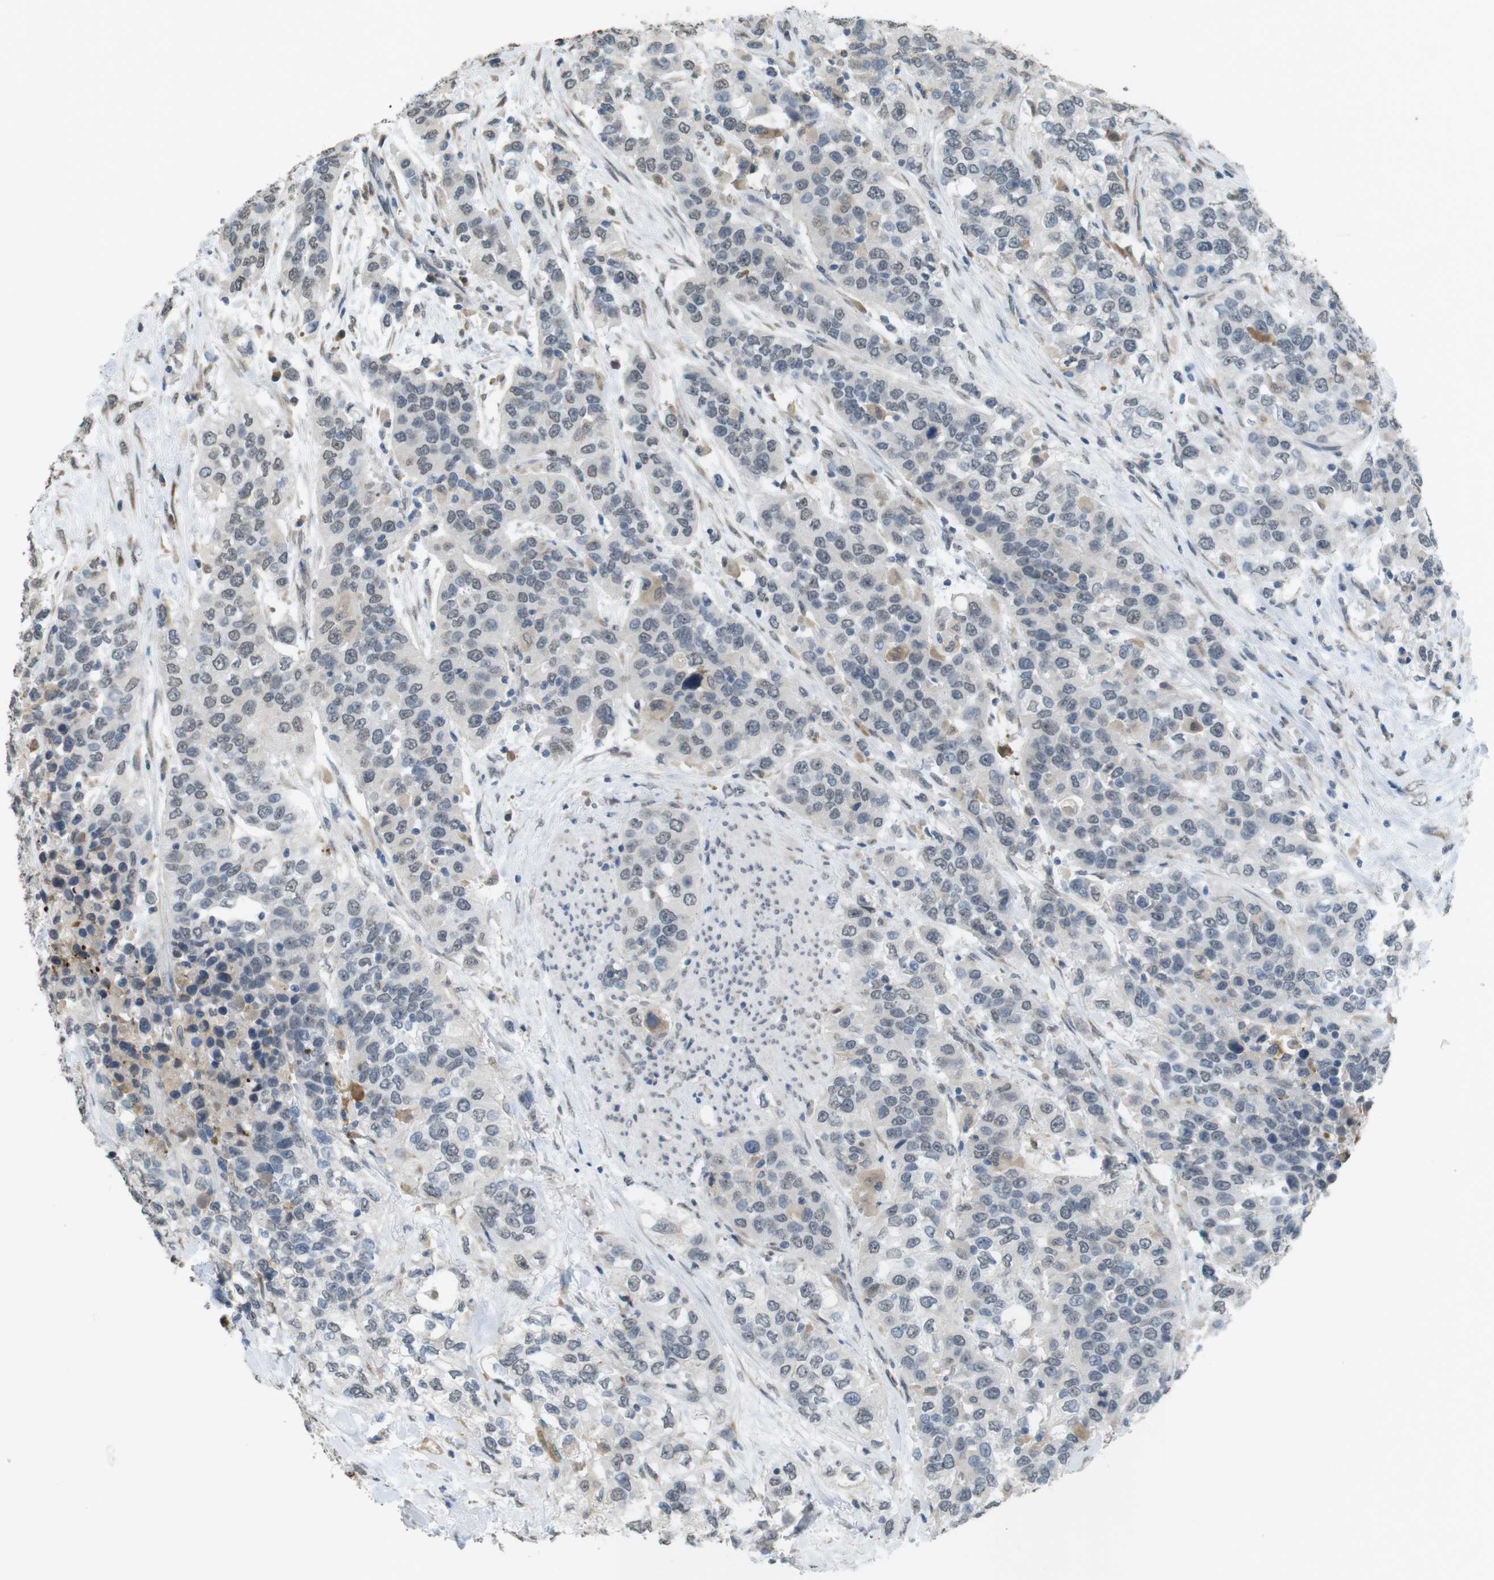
{"staining": {"intensity": "negative", "quantity": "none", "location": "none"}, "tissue": "urothelial cancer", "cell_type": "Tumor cells", "image_type": "cancer", "snomed": [{"axis": "morphology", "description": "Urothelial carcinoma, High grade"}, {"axis": "topography", "description": "Urinary bladder"}], "caption": "Tumor cells show no significant protein positivity in high-grade urothelial carcinoma.", "gene": "FZD10", "patient": {"sex": "female", "age": 80}}